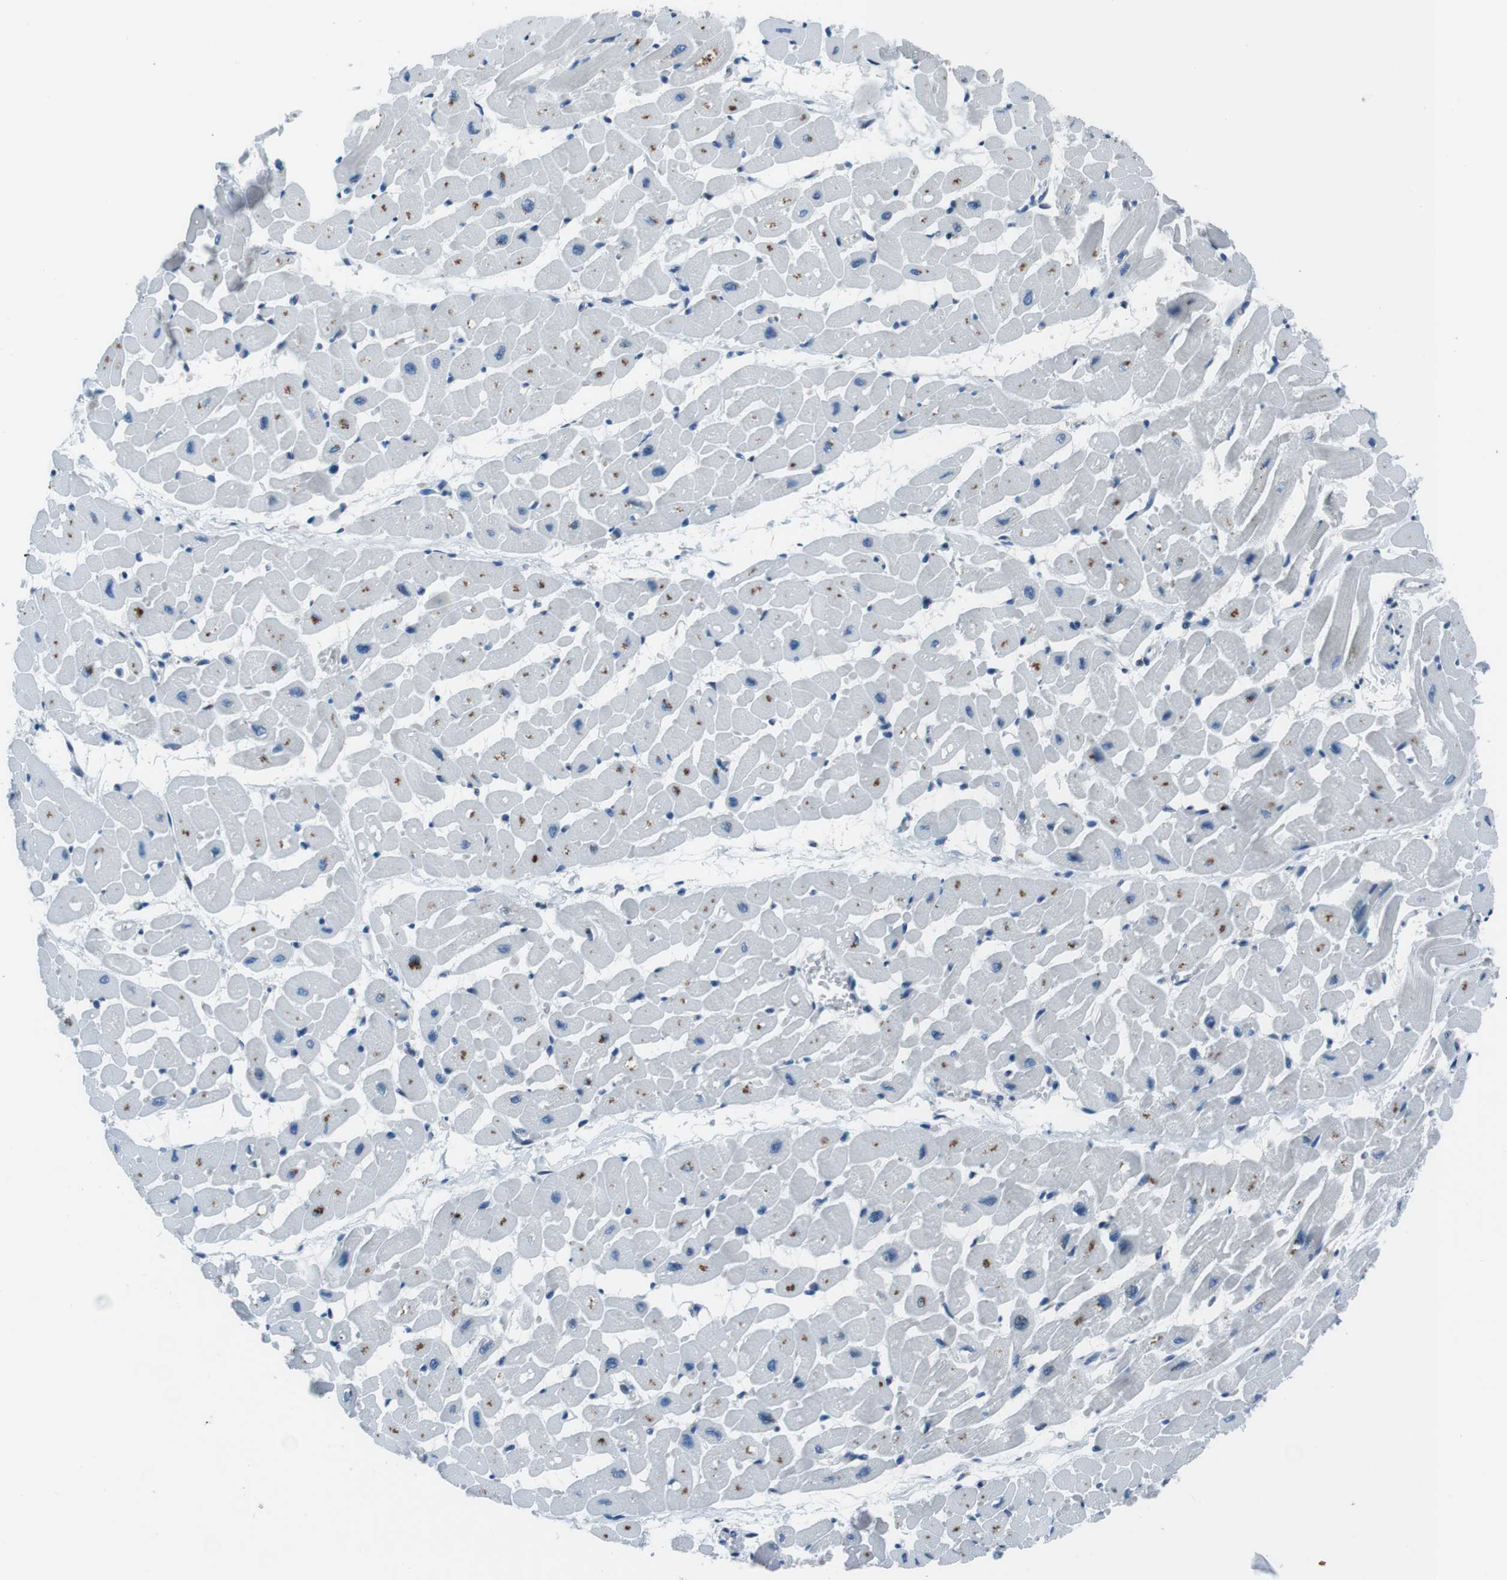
{"staining": {"intensity": "moderate", "quantity": "25%-75%", "location": "cytoplasmic/membranous"}, "tissue": "heart muscle", "cell_type": "Cardiomyocytes", "image_type": "normal", "snomed": [{"axis": "morphology", "description": "Normal tissue, NOS"}, {"axis": "topography", "description": "Heart"}], "caption": "Heart muscle stained with DAB immunohistochemistry (IHC) demonstrates medium levels of moderate cytoplasmic/membranous expression in about 25%-75% of cardiomyocytes.", "gene": "NUCB2", "patient": {"sex": "male", "age": 45}}